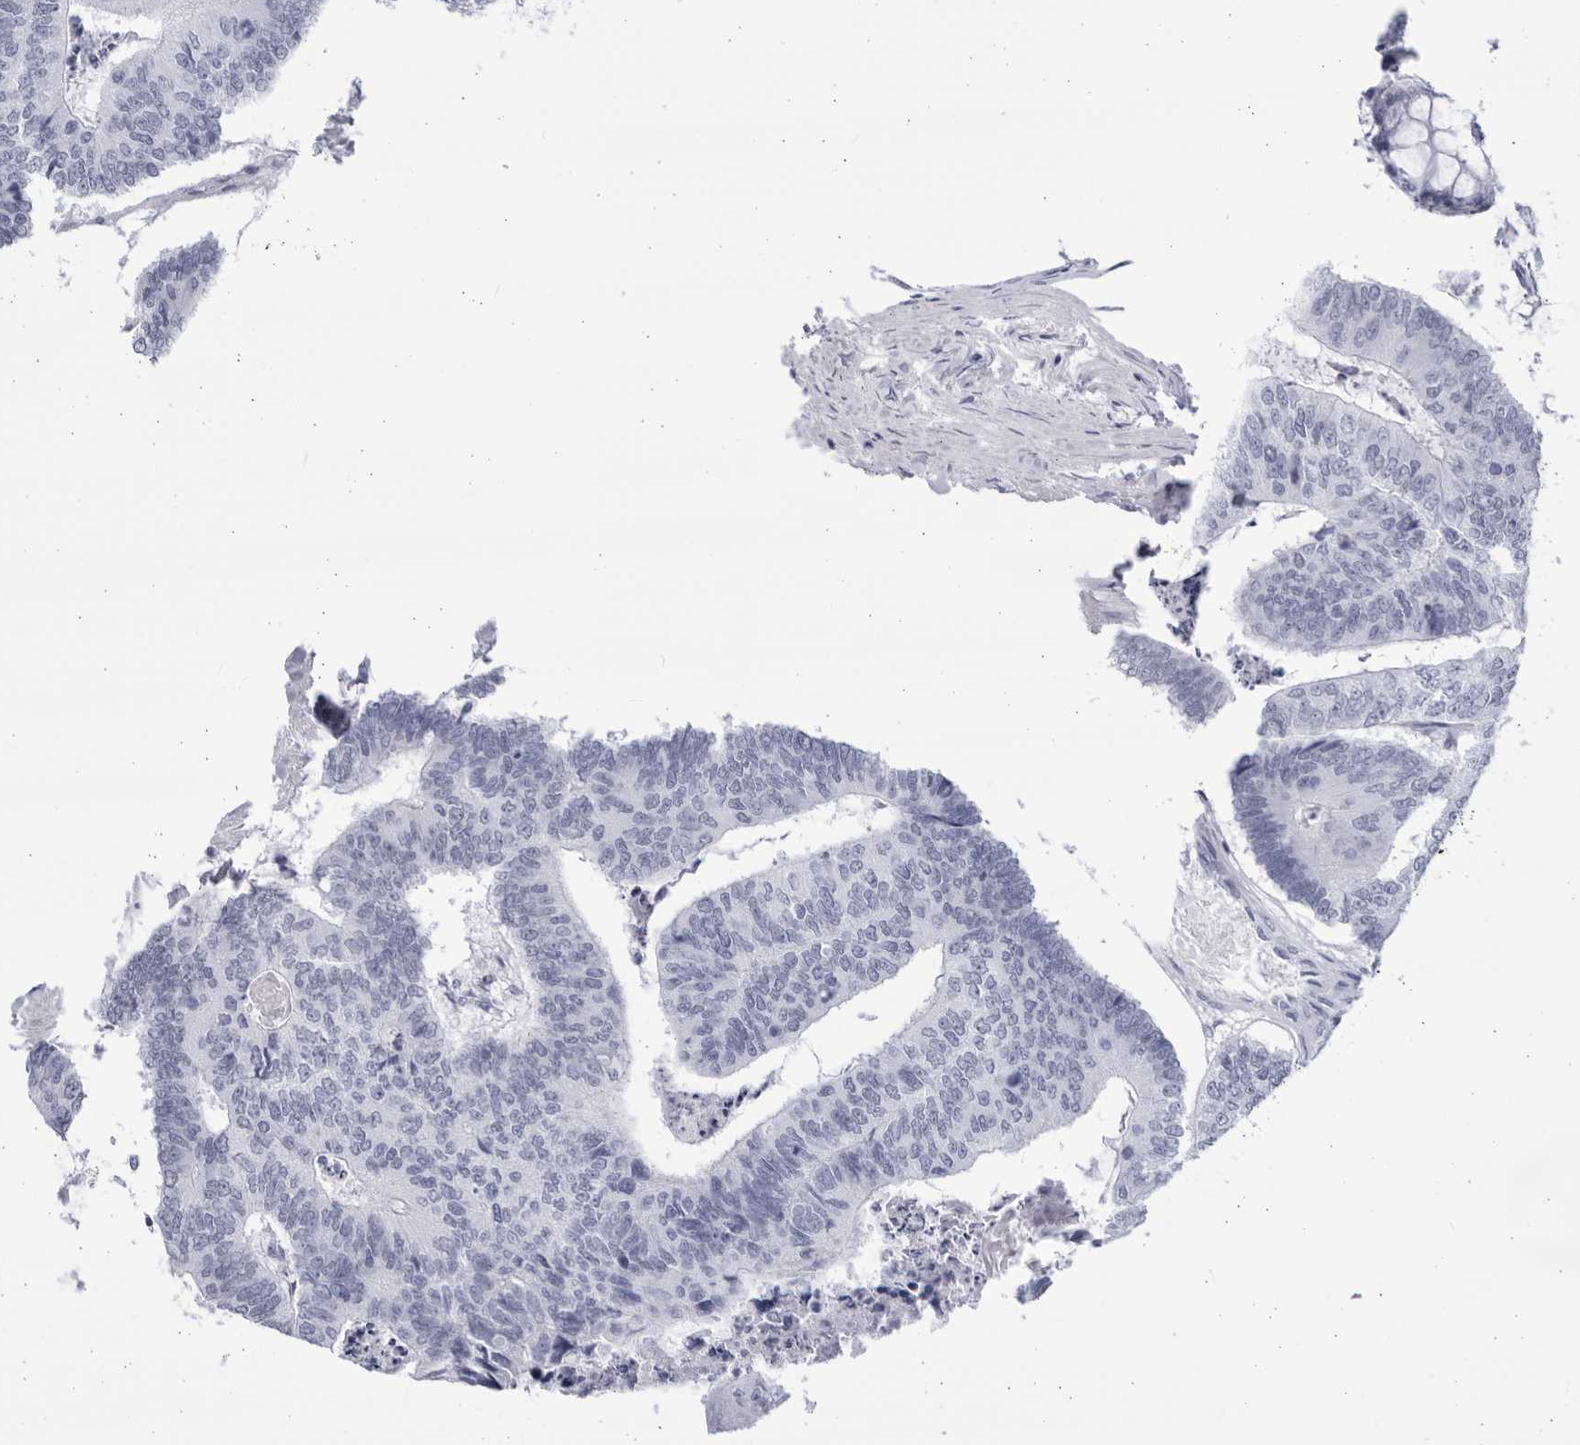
{"staining": {"intensity": "negative", "quantity": "none", "location": "none"}, "tissue": "colorectal cancer", "cell_type": "Tumor cells", "image_type": "cancer", "snomed": [{"axis": "morphology", "description": "Adenocarcinoma, NOS"}, {"axis": "topography", "description": "Colon"}], "caption": "High magnification brightfield microscopy of colorectal cancer (adenocarcinoma) stained with DAB (brown) and counterstained with hematoxylin (blue): tumor cells show no significant expression.", "gene": "CCDC181", "patient": {"sex": "female", "age": 67}}